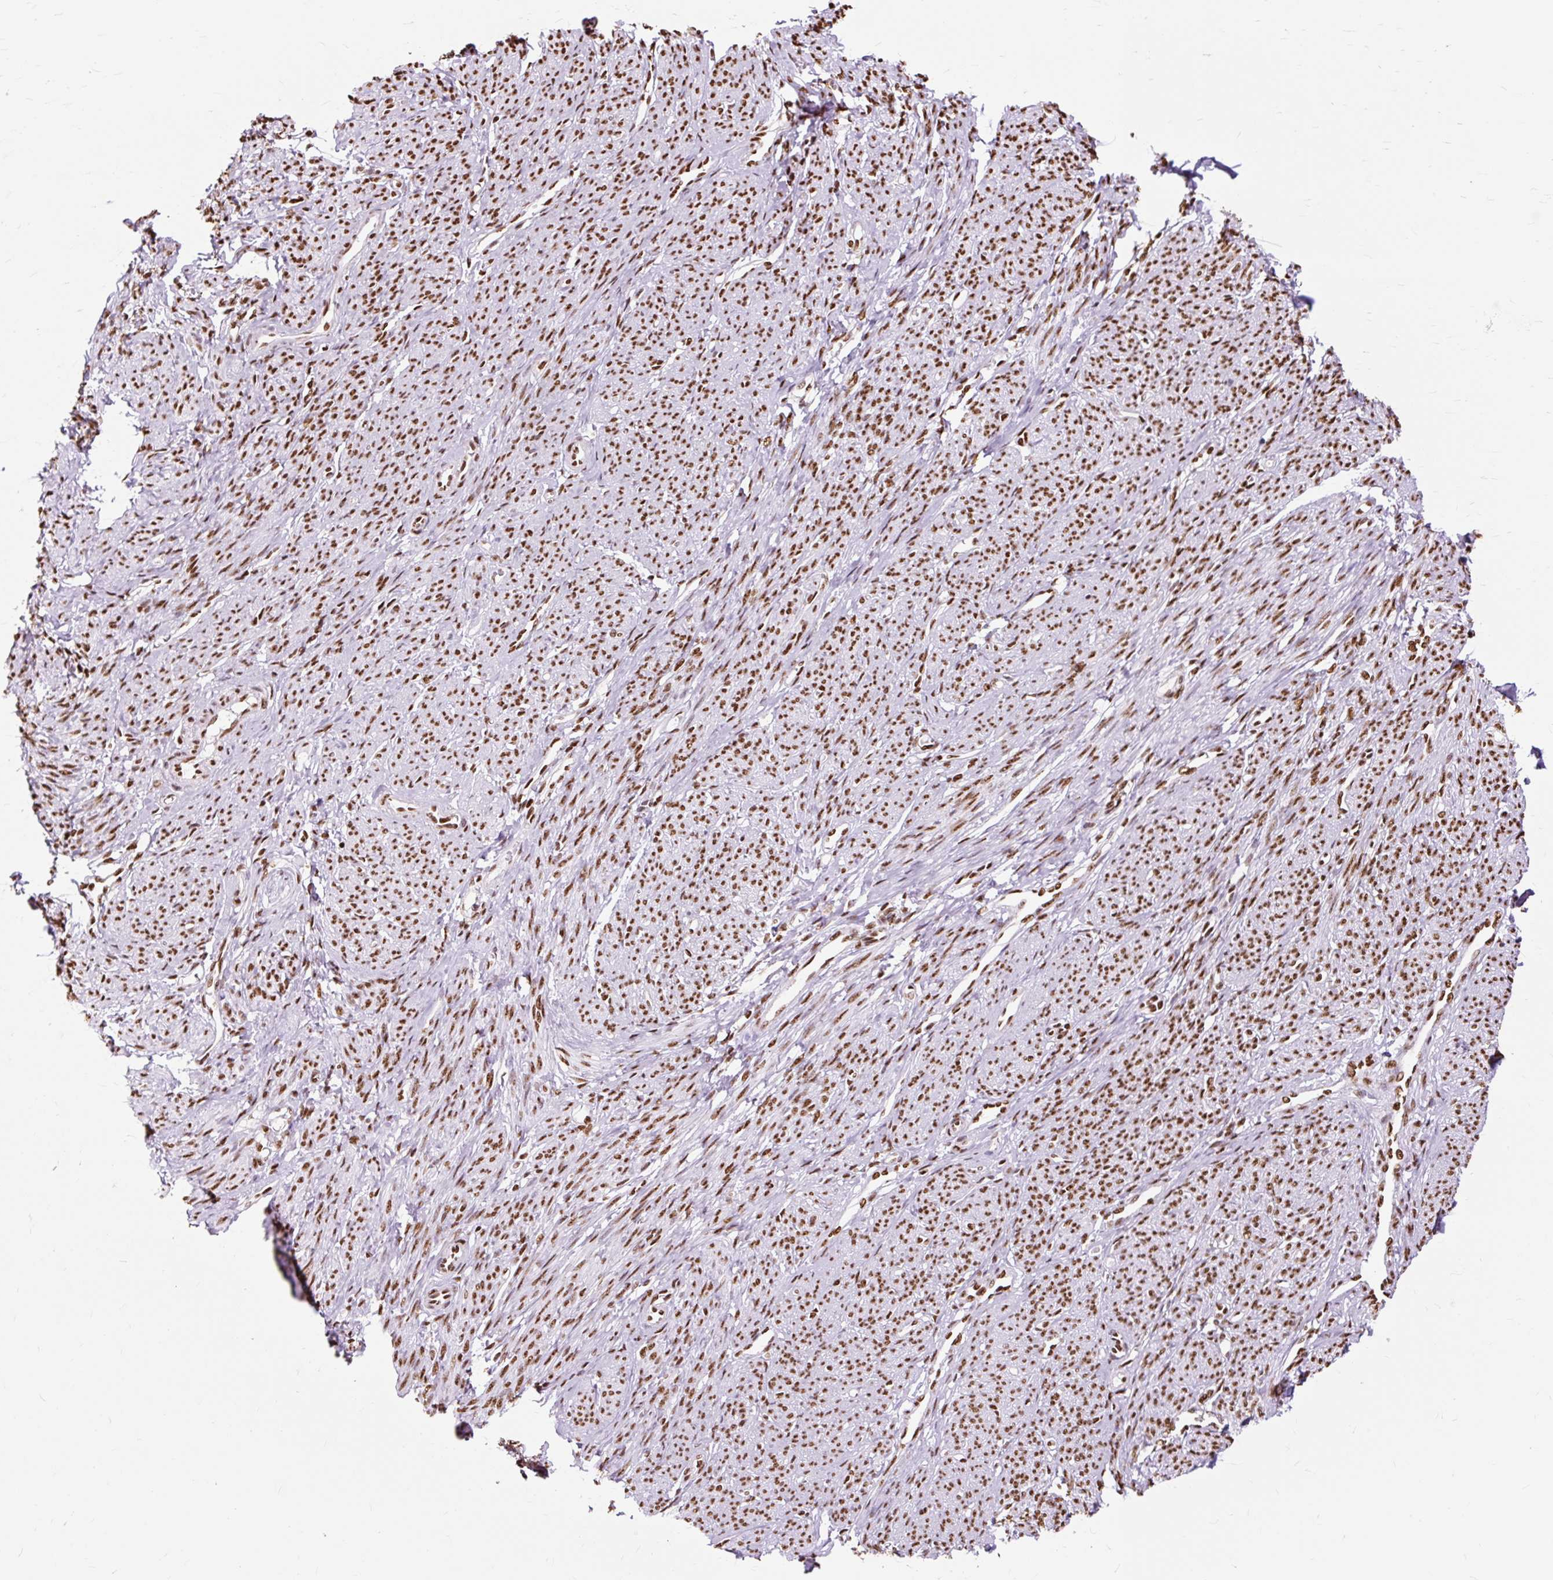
{"staining": {"intensity": "strong", "quantity": ">75%", "location": "nuclear"}, "tissue": "smooth muscle", "cell_type": "Smooth muscle cells", "image_type": "normal", "snomed": [{"axis": "morphology", "description": "Normal tissue, NOS"}, {"axis": "topography", "description": "Smooth muscle"}], "caption": "Smooth muscle cells display strong nuclear expression in about >75% of cells in normal smooth muscle. (DAB = brown stain, brightfield microscopy at high magnification).", "gene": "XRCC6", "patient": {"sex": "female", "age": 65}}